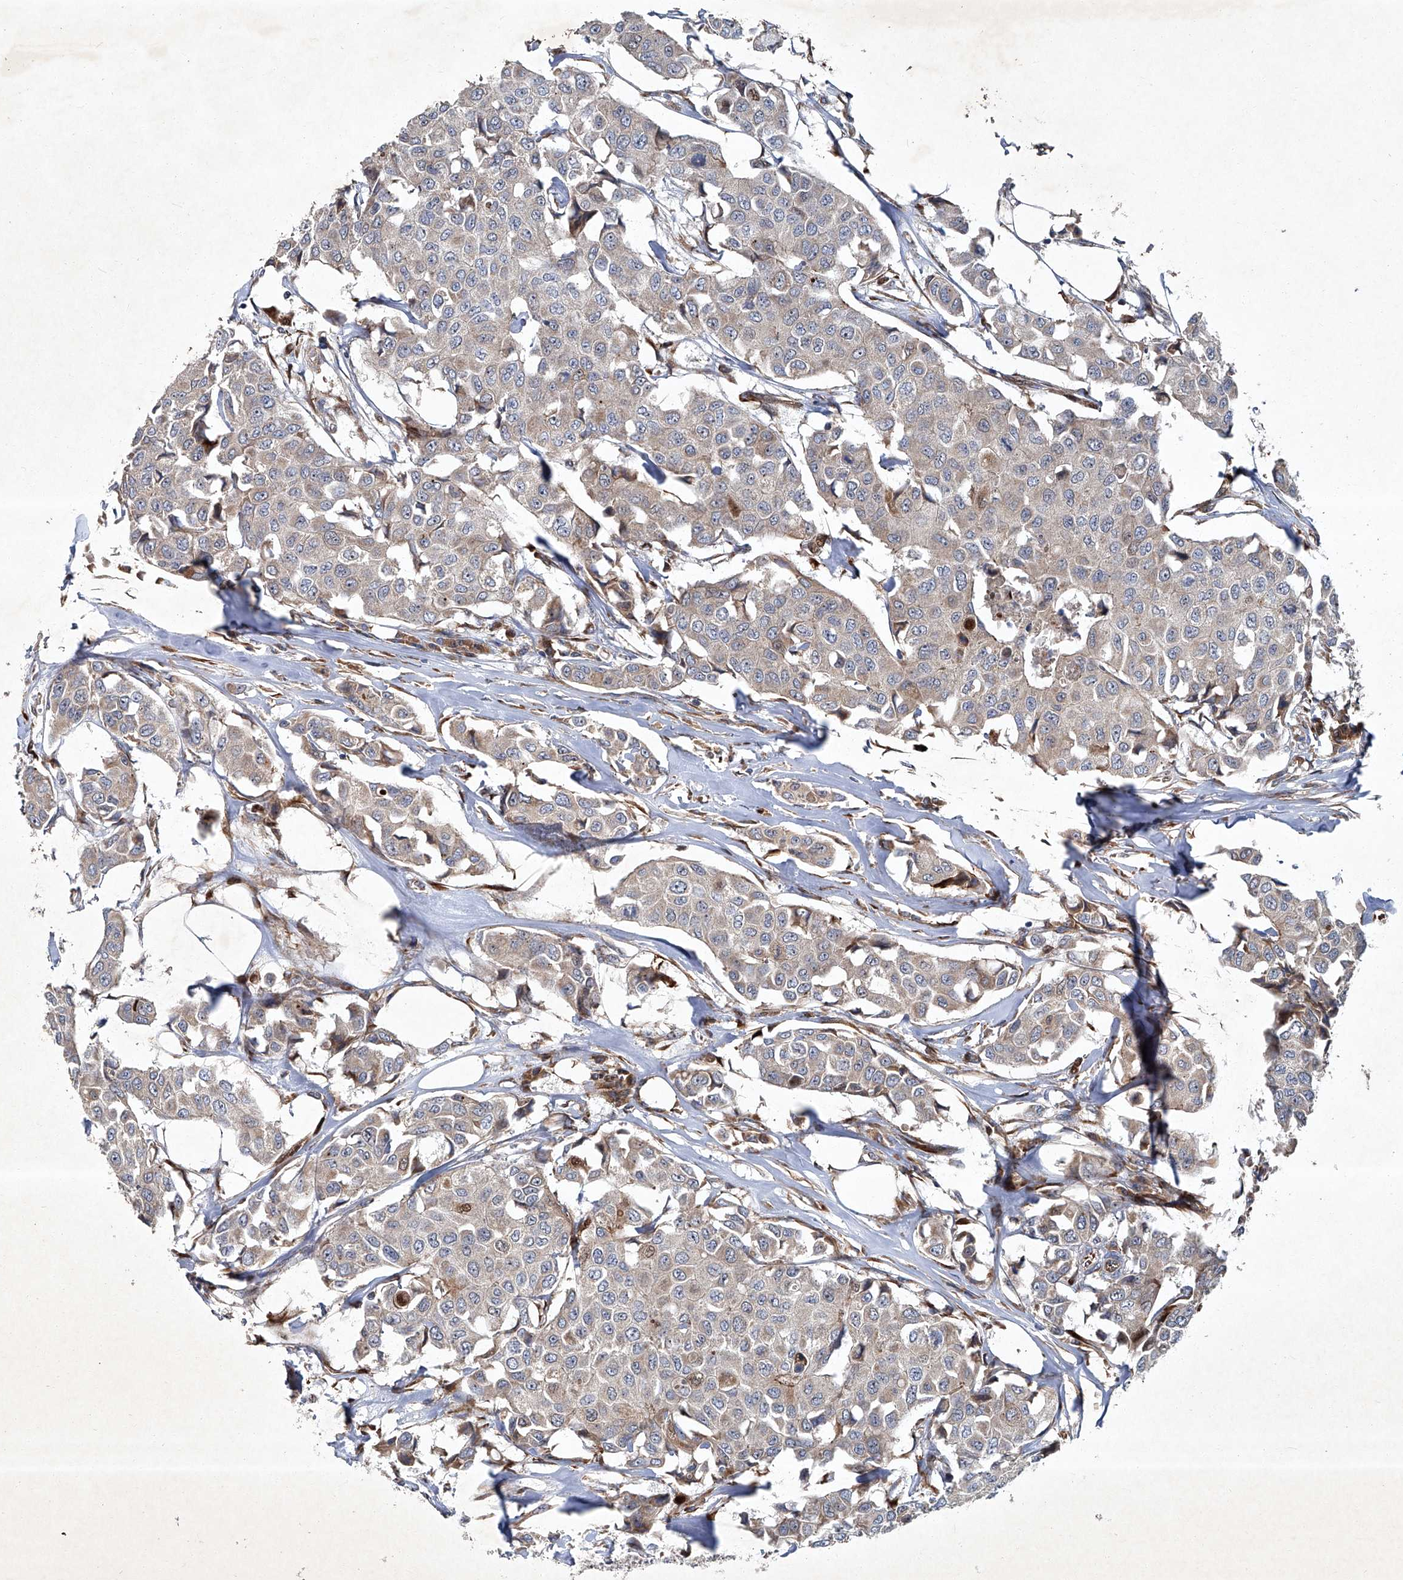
{"staining": {"intensity": "weak", "quantity": "<25%", "location": "cytoplasmic/membranous"}, "tissue": "breast cancer", "cell_type": "Tumor cells", "image_type": "cancer", "snomed": [{"axis": "morphology", "description": "Duct carcinoma"}, {"axis": "topography", "description": "Breast"}], "caption": "Immunohistochemistry image of neoplastic tissue: human infiltrating ductal carcinoma (breast) stained with DAB (3,3'-diaminobenzidine) exhibits no significant protein expression in tumor cells. (DAB IHC visualized using brightfield microscopy, high magnification).", "gene": "GPR132", "patient": {"sex": "female", "age": 80}}